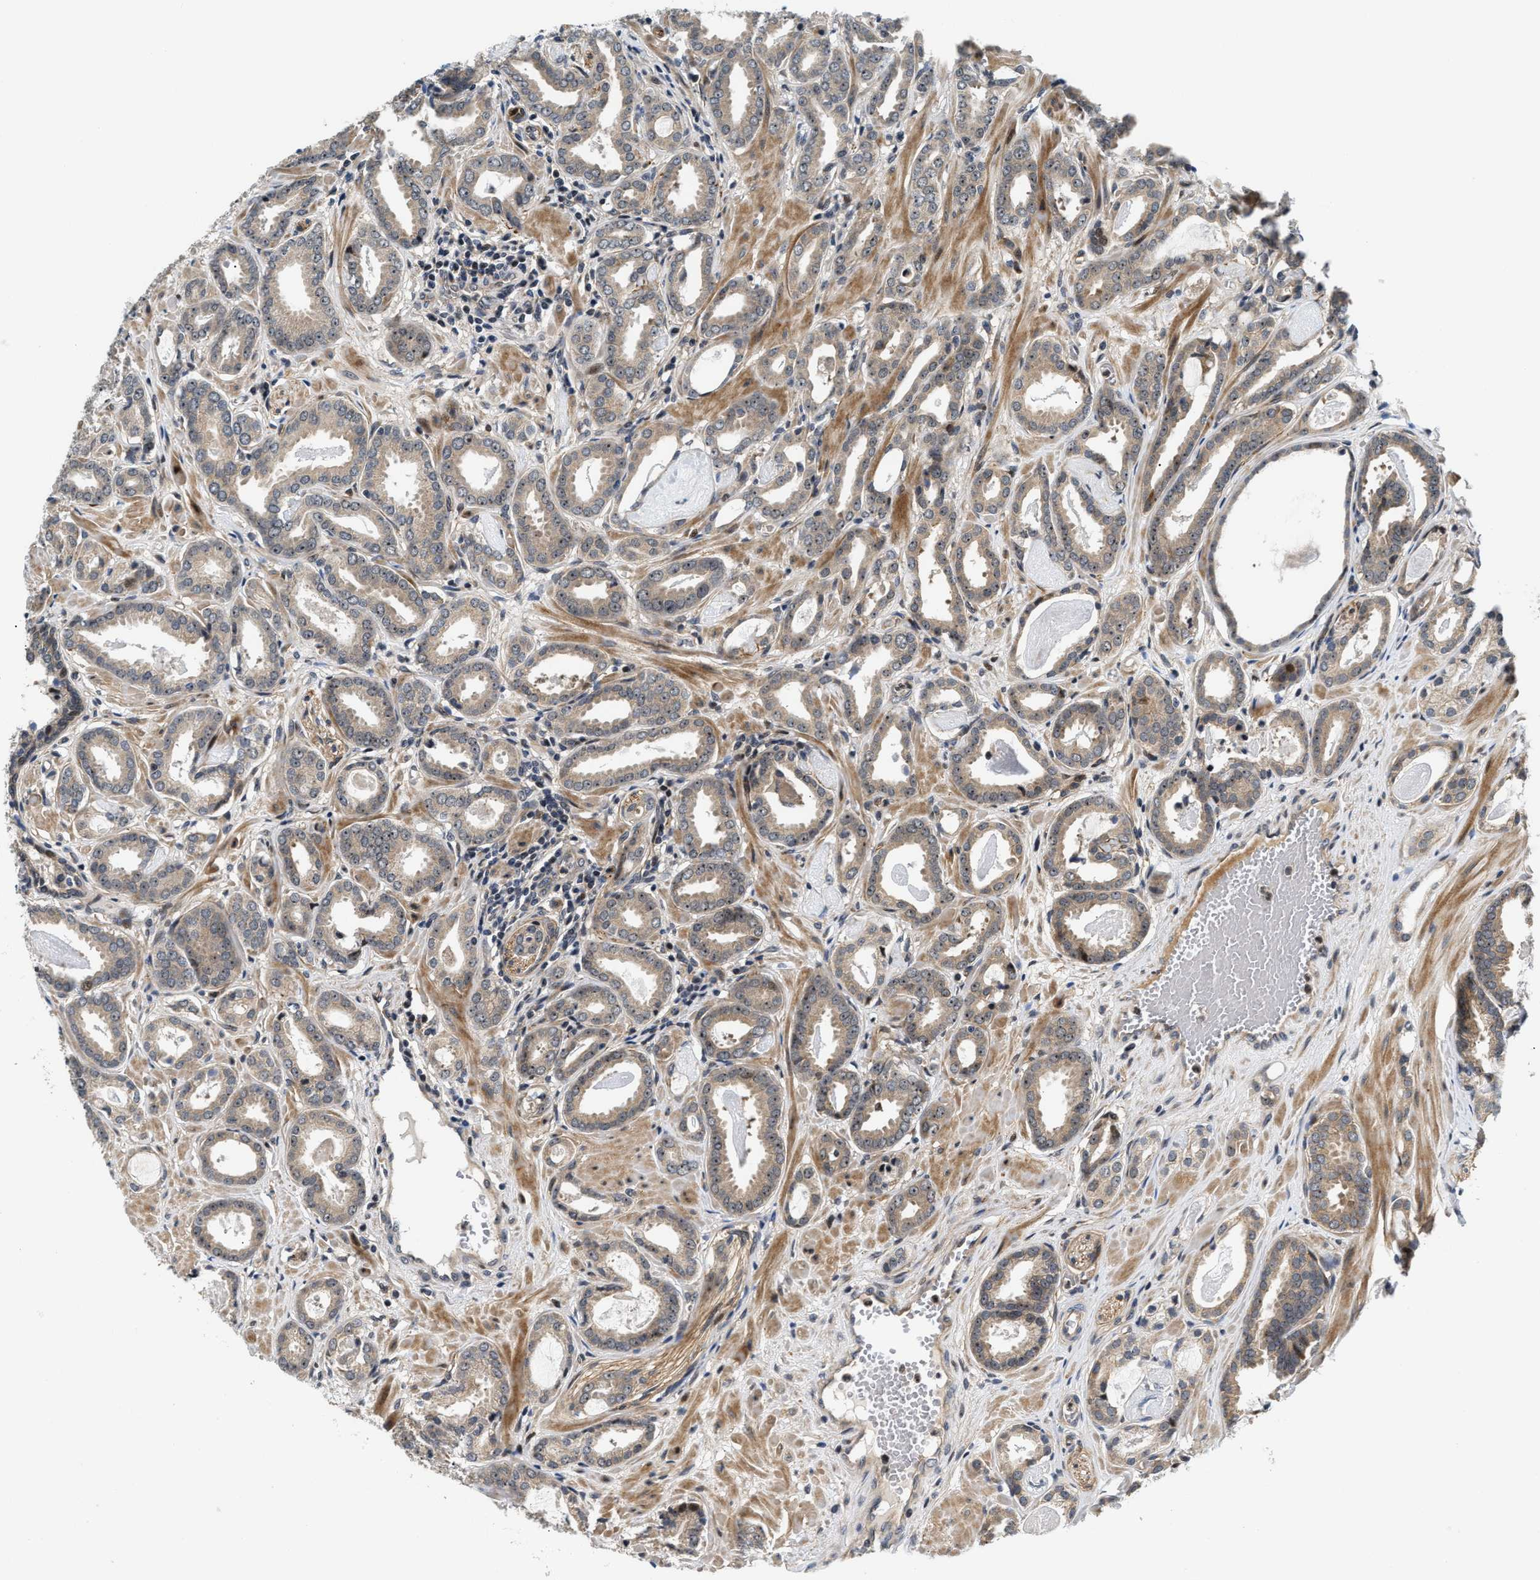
{"staining": {"intensity": "weak", "quantity": "25%-75%", "location": "cytoplasmic/membranous"}, "tissue": "prostate cancer", "cell_type": "Tumor cells", "image_type": "cancer", "snomed": [{"axis": "morphology", "description": "Adenocarcinoma, Low grade"}, {"axis": "topography", "description": "Prostate"}], "caption": "Tumor cells show weak cytoplasmic/membranous positivity in about 25%-75% of cells in prostate adenocarcinoma (low-grade).", "gene": "ALDH3A2", "patient": {"sex": "male", "age": 53}}